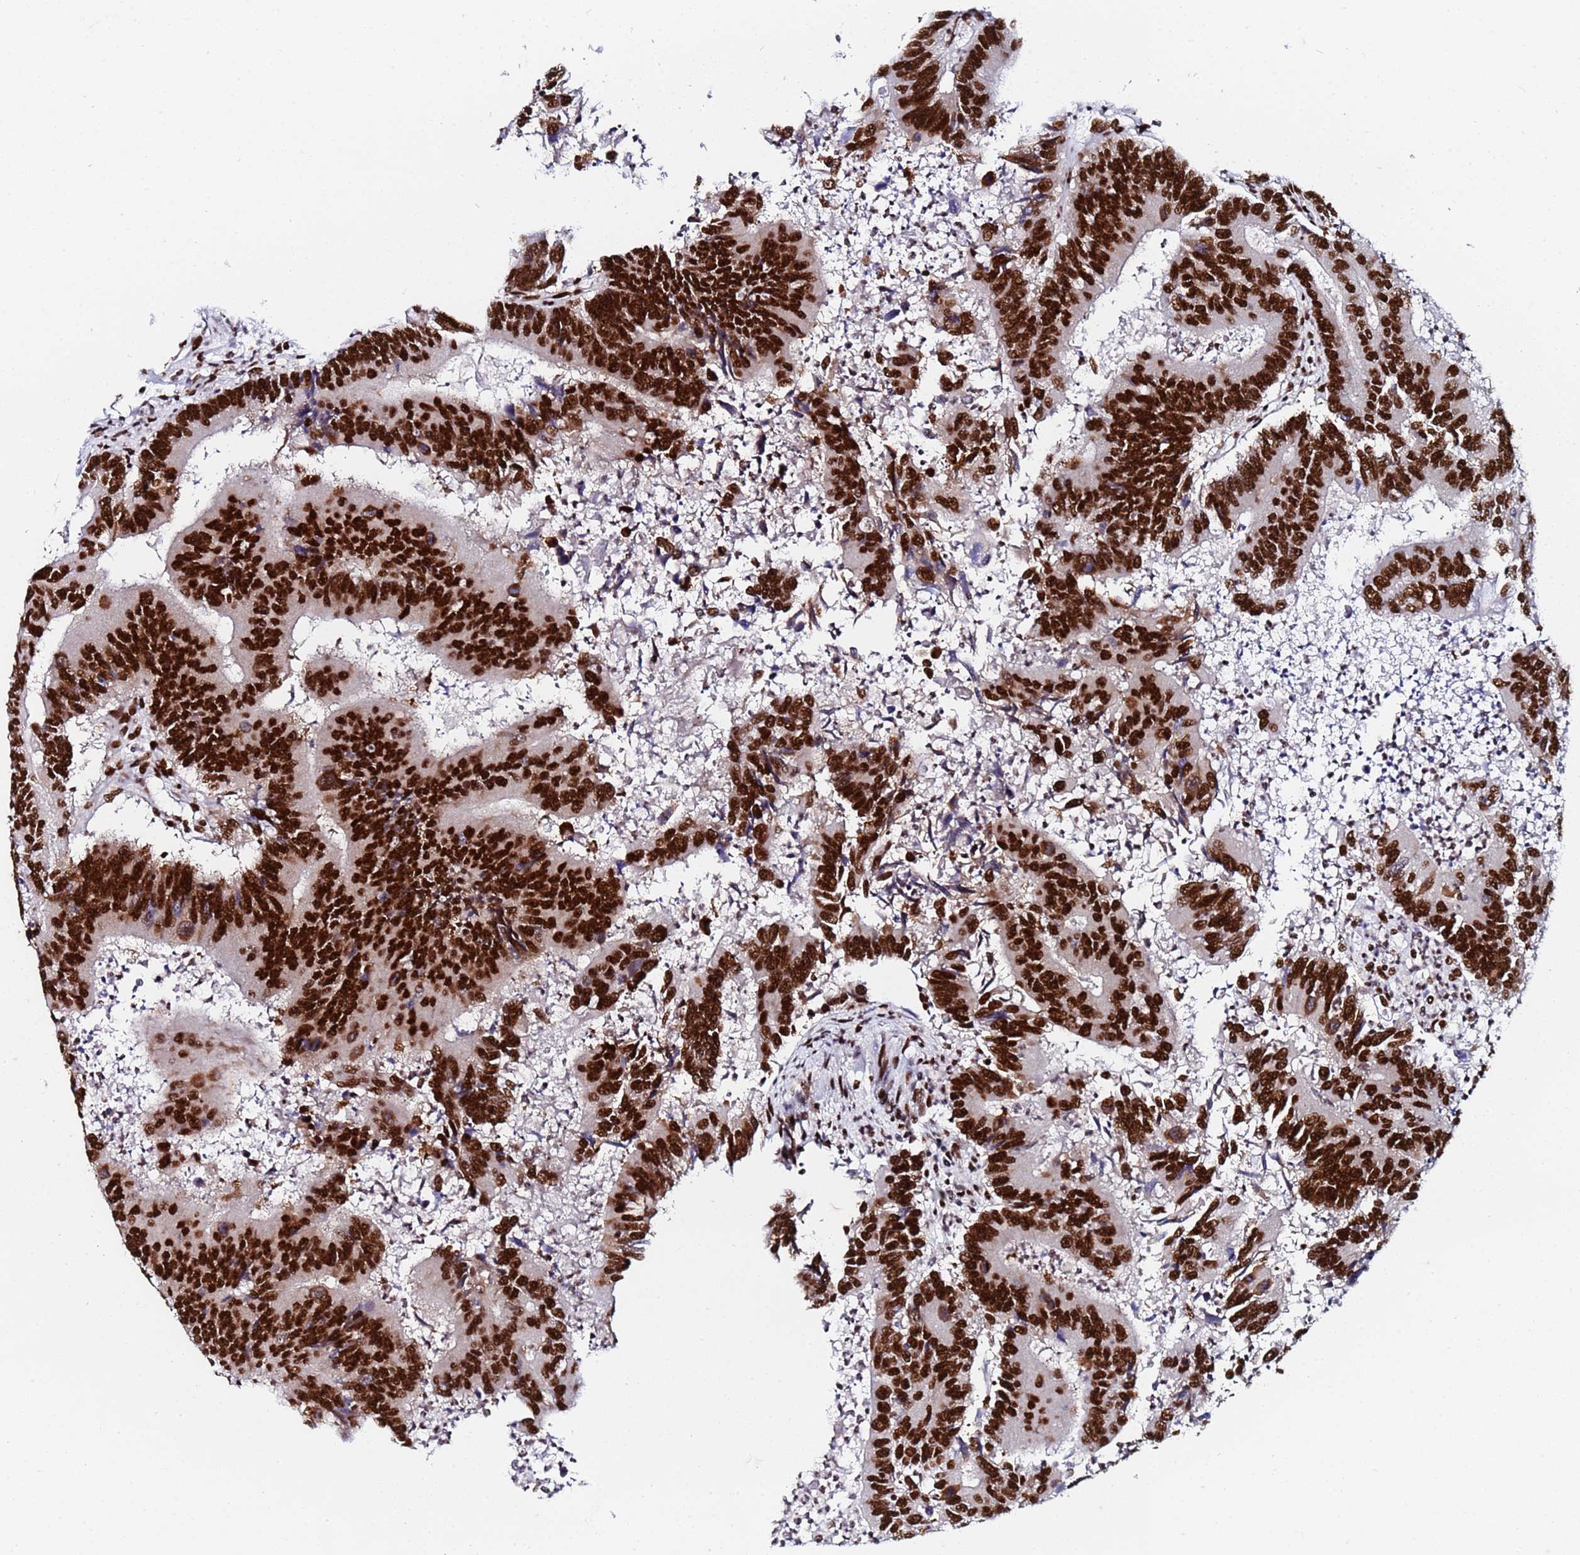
{"staining": {"intensity": "strong", "quantity": ">75%", "location": "nuclear"}, "tissue": "colorectal cancer", "cell_type": "Tumor cells", "image_type": "cancer", "snomed": [{"axis": "morphology", "description": "Adenocarcinoma, NOS"}, {"axis": "topography", "description": "Colon"}], "caption": "A brown stain shows strong nuclear staining of a protein in colorectal cancer tumor cells. Using DAB (brown) and hematoxylin (blue) stains, captured at high magnification using brightfield microscopy.", "gene": "SNRPA1", "patient": {"sex": "female", "age": 67}}